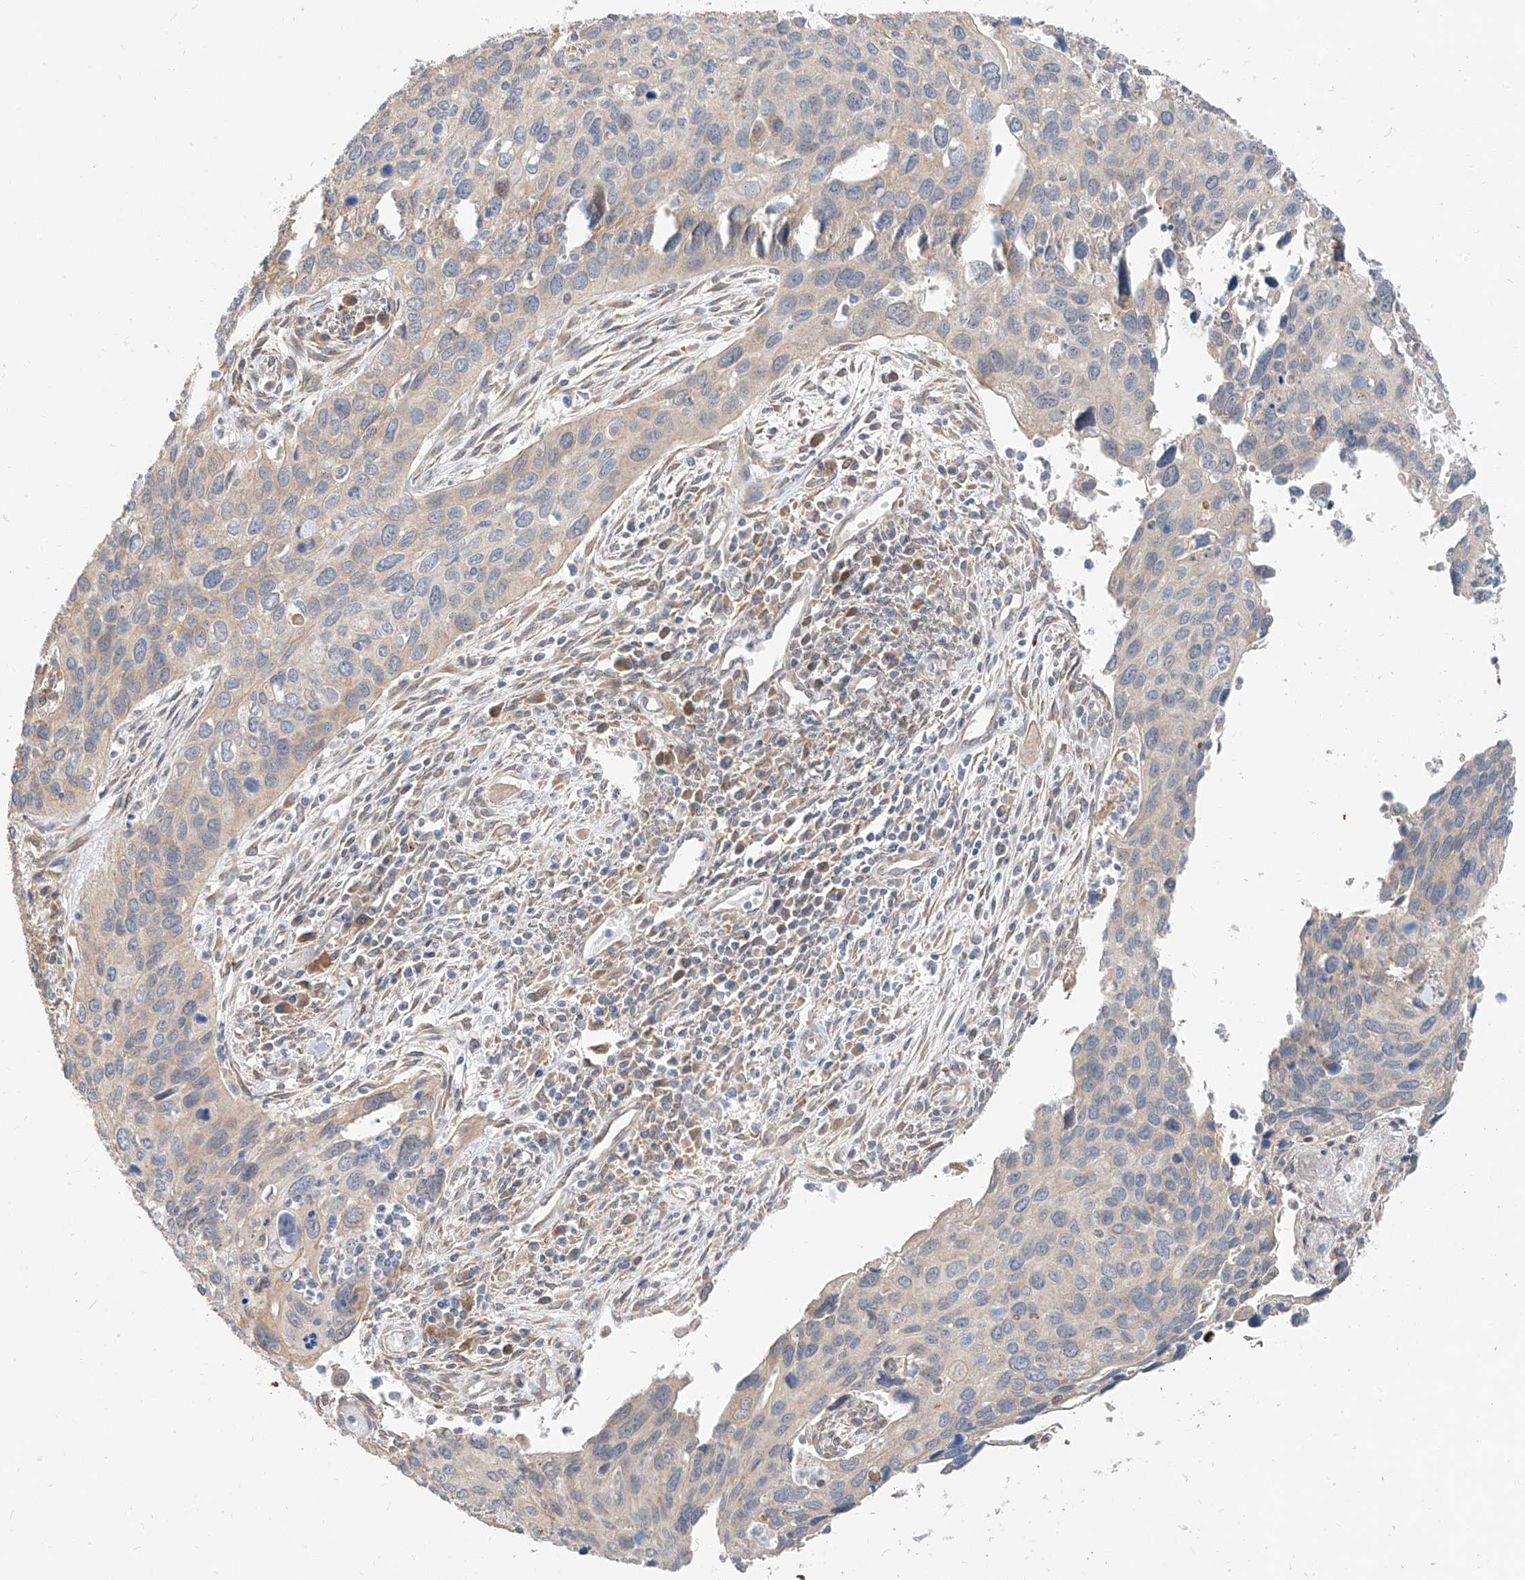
{"staining": {"intensity": "negative", "quantity": "none", "location": "none"}, "tissue": "cervical cancer", "cell_type": "Tumor cells", "image_type": "cancer", "snomed": [{"axis": "morphology", "description": "Squamous cell carcinoma, NOS"}, {"axis": "topography", "description": "Cervix"}], "caption": "Immunohistochemistry (IHC) of squamous cell carcinoma (cervical) exhibits no positivity in tumor cells.", "gene": "STX19", "patient": {"sex": "female", "age": 55}}